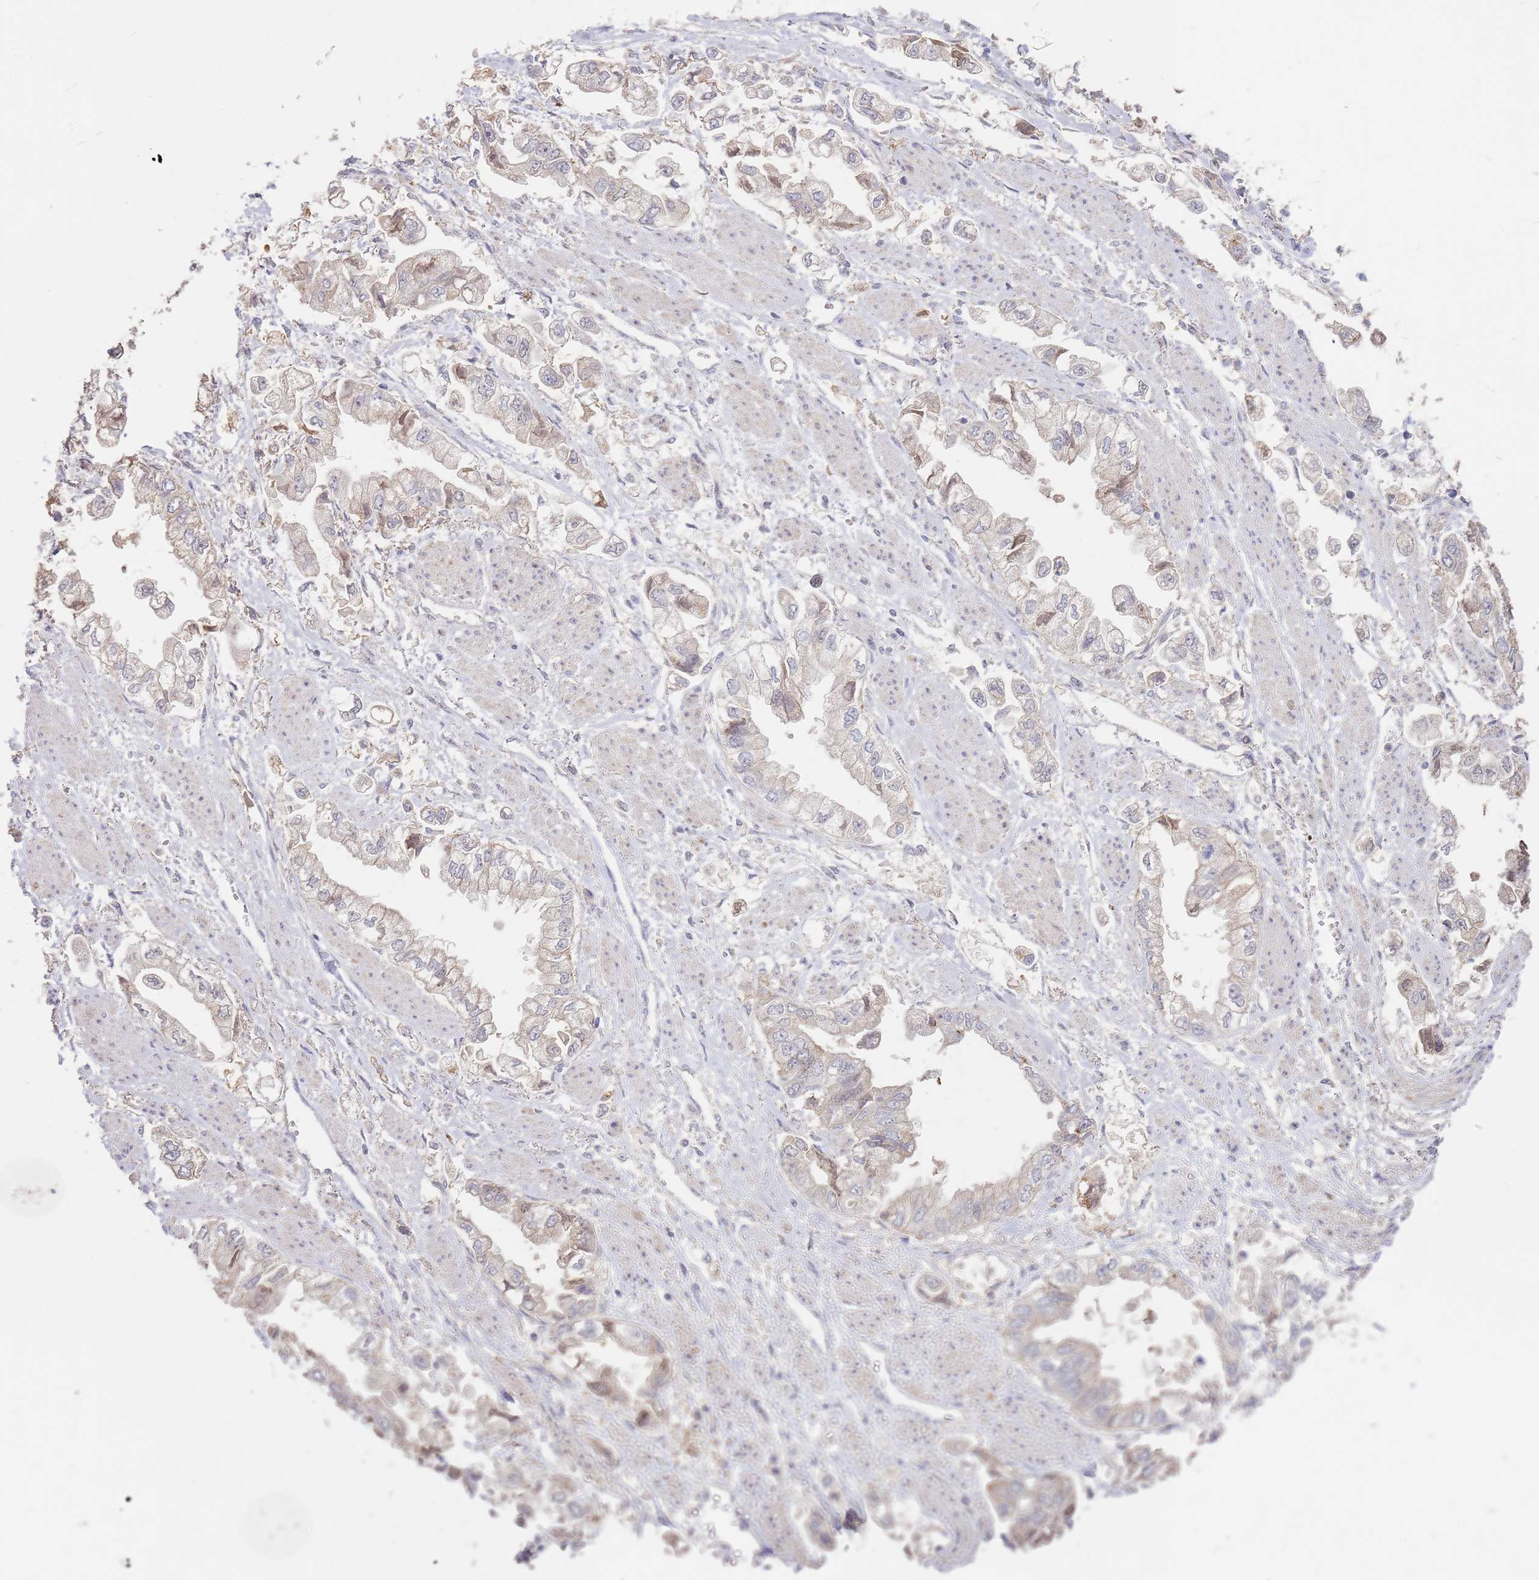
{"staining": {"intensity": "weak", "quantity": "25%-75%", "location": "cytoplasmic/membranous"}, "tissue": "stomach cancer", "cell_type": "Tumor cells", "image_type": "cancer", "snomed": [{"axis": "morphology", "description": "Adenocarcinoma, NOS"}, {"axis": "topography", "description": "Stomach"}], "caption": "This is an image of immunohistochemistry staining of adenocarcinoma (stomach), which shows weak positivity in the cytoplasmic/membranous of tumor cells.", "gene": "MPEG1", "patient": {"sex": "male", "age": 62}}